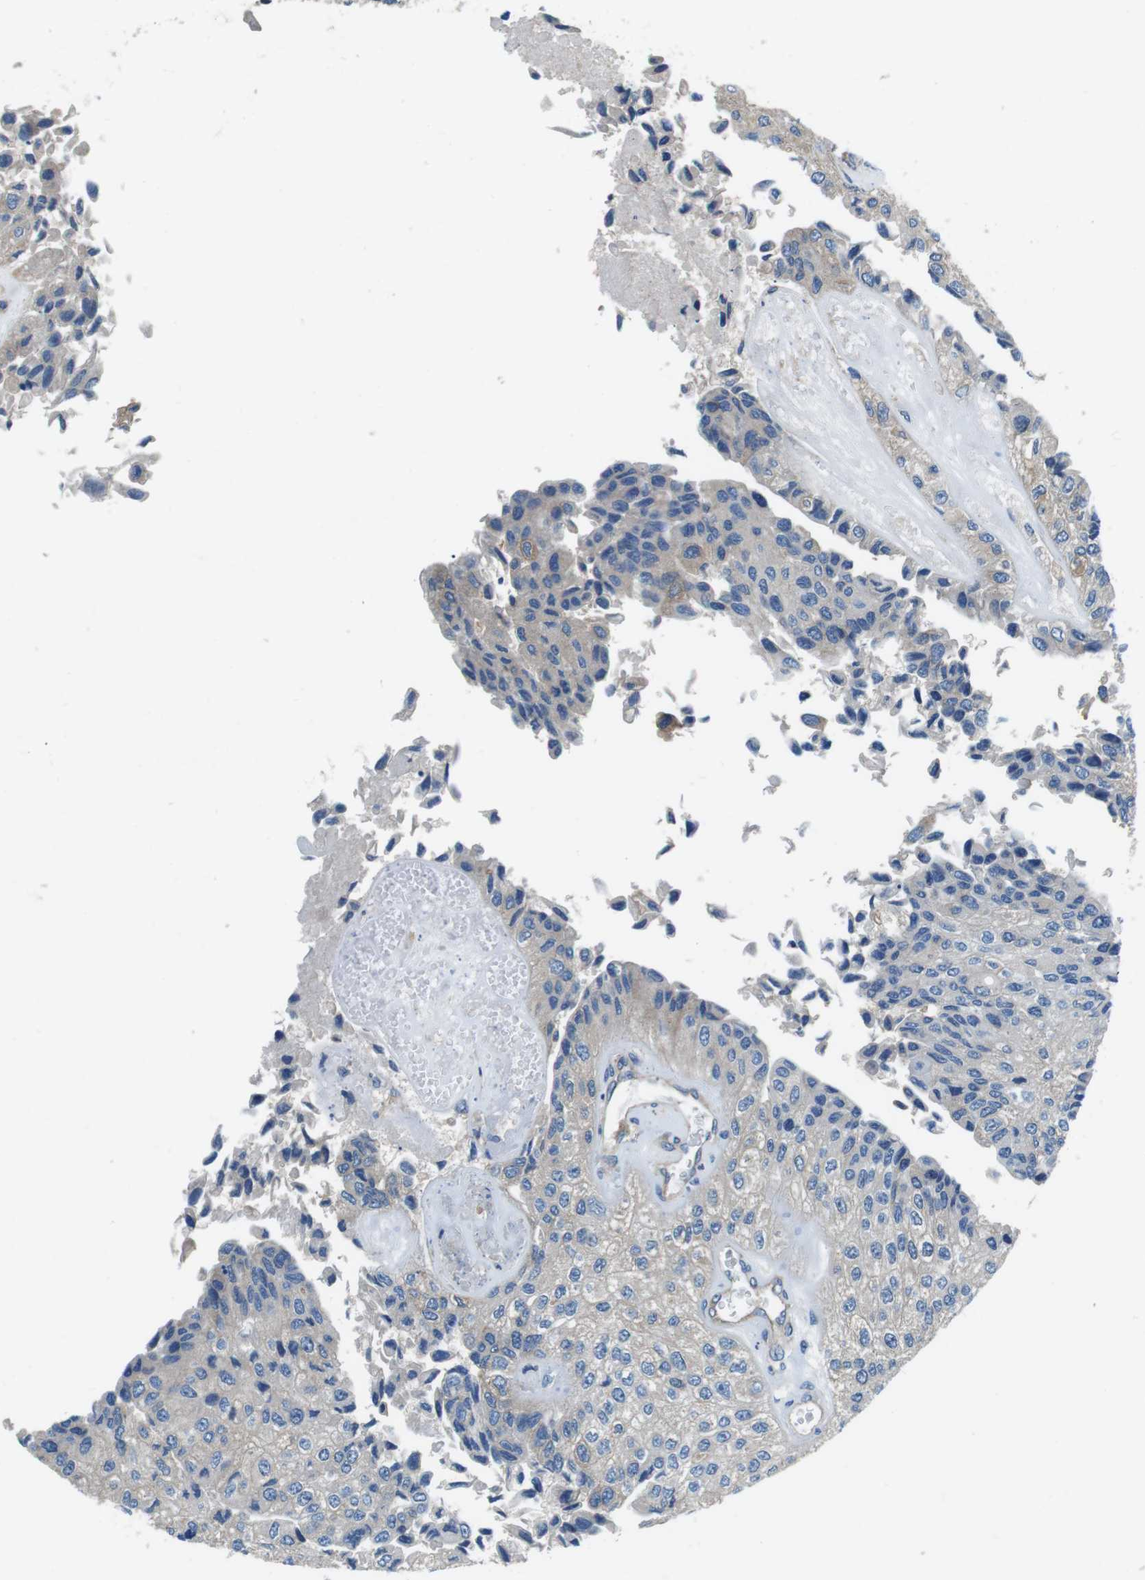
{"staining": {"intensity": "weak", "quantity": "25%-75%", "location": "cytoplasmic/membranous"}, "tissue": "urothelial cancer", "cell_type": "Tumor cells", "image_type": "cancer", "snomed": [{"axis": "morphology", "description": "Urothelial carcinoma, High grade"}, {"axis": "topography", "description": "Kidney"}, {"axis": "topography", "description": "Urinary bladder"}], "caption": "Approximately 25%-75% of tumor cells in human high-grade urothelial carcinoma demonstrate weak cytoplasmic/membranous protein staining as visualized by brown immunohistochemical staining.", "gene": "DENND4C", "patient": {"sex": "male", "age": 77}}